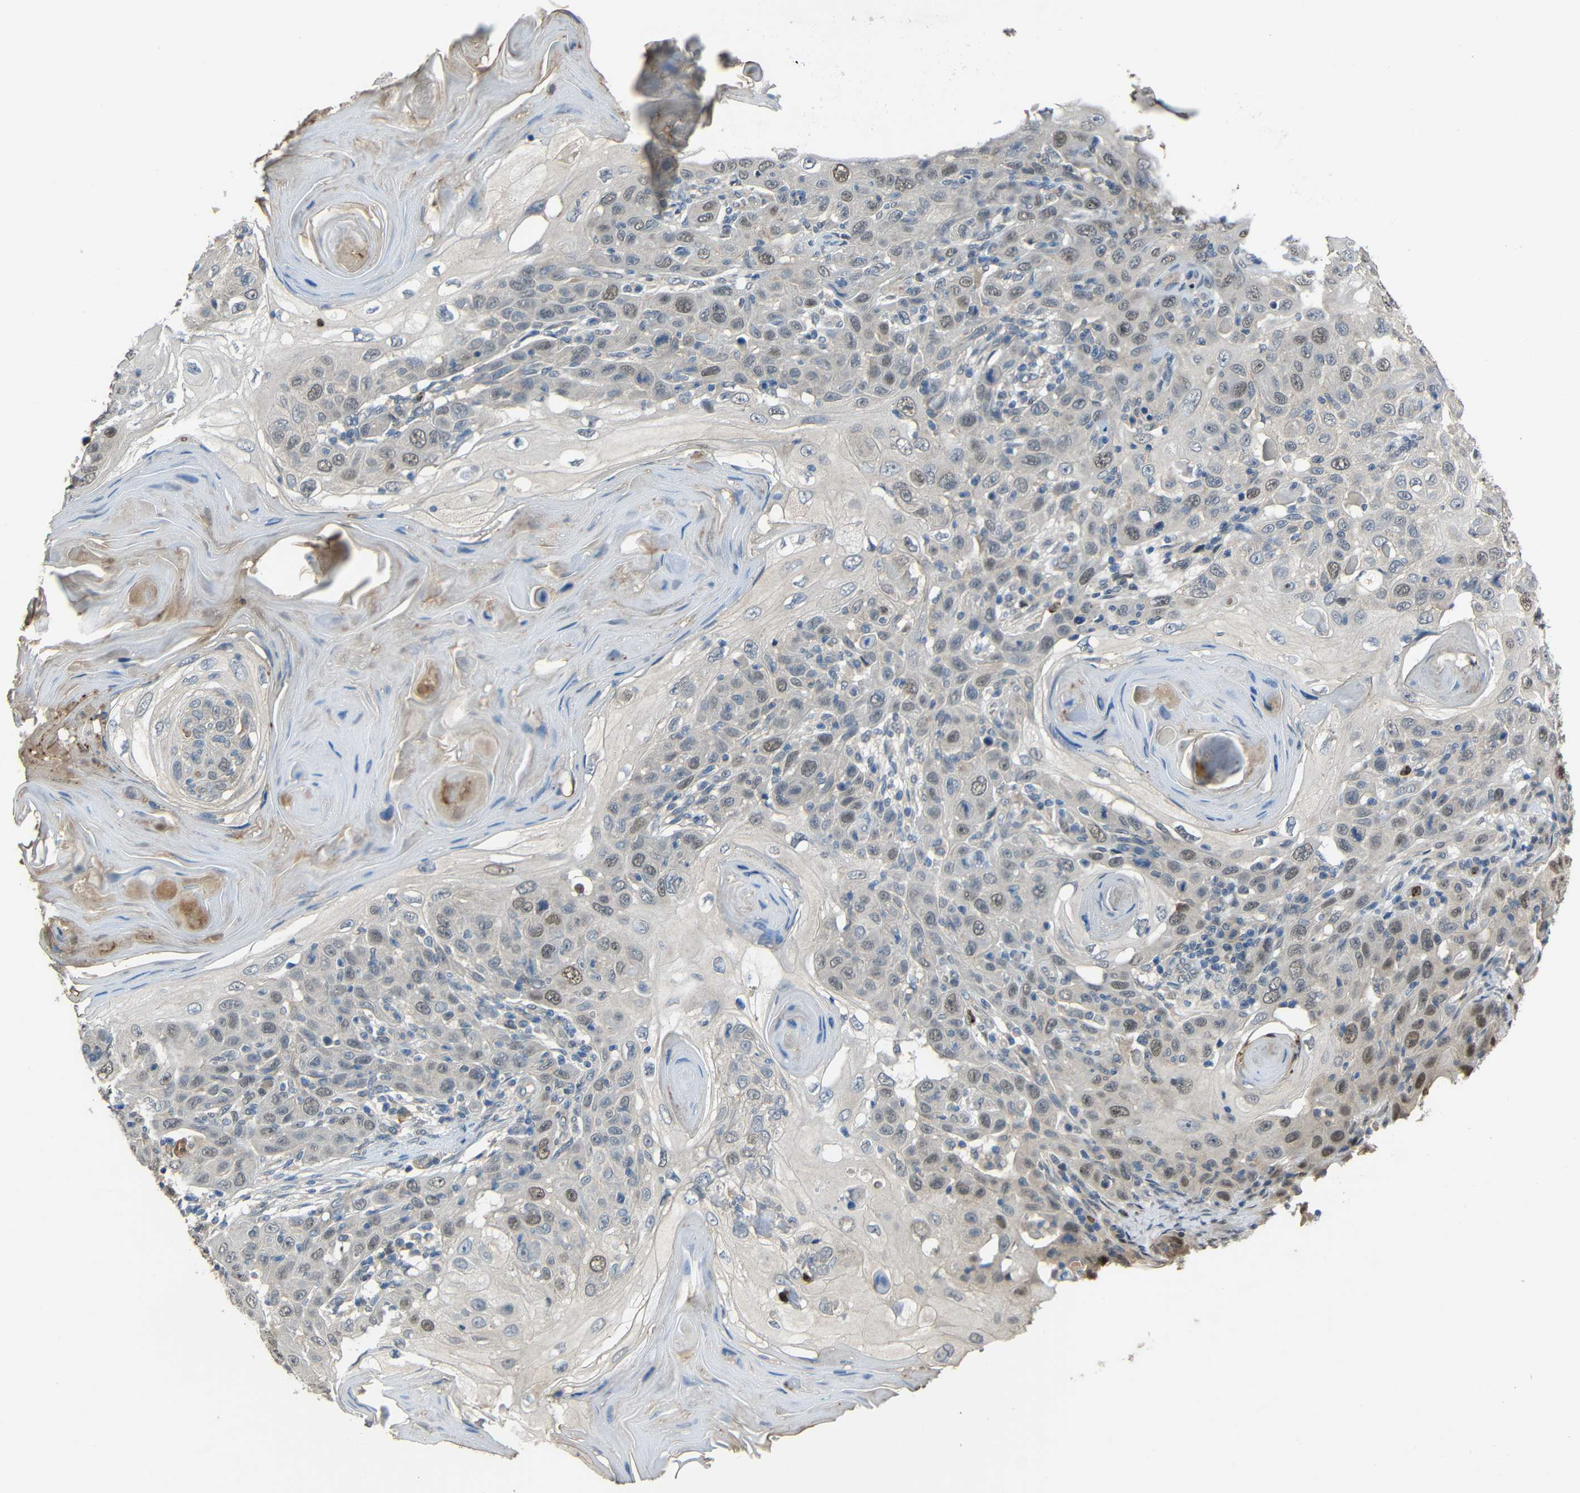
{"staining": {"intensity": "weak", "quantity": "<25%", "location": "nuclear"}, "tissue": "skin cancer", "cell_type": "Tumor cells", "image_type": "cancer", "snomed": [{"axis": "morphology", "description": "Squamous cell carcinoma, NOS"}, {"axis": "topography", "description": "Skin"}], "caption": "Immunohistochemistry (IHC) micrograph of neoplastic tissue: human skin cancer stained with DAB (3,3'-diaminobenzidine) shows no significant protein expression in tumor cells.", "gene": "STBD1", "patient": {"sex": "female", "age": 88}}